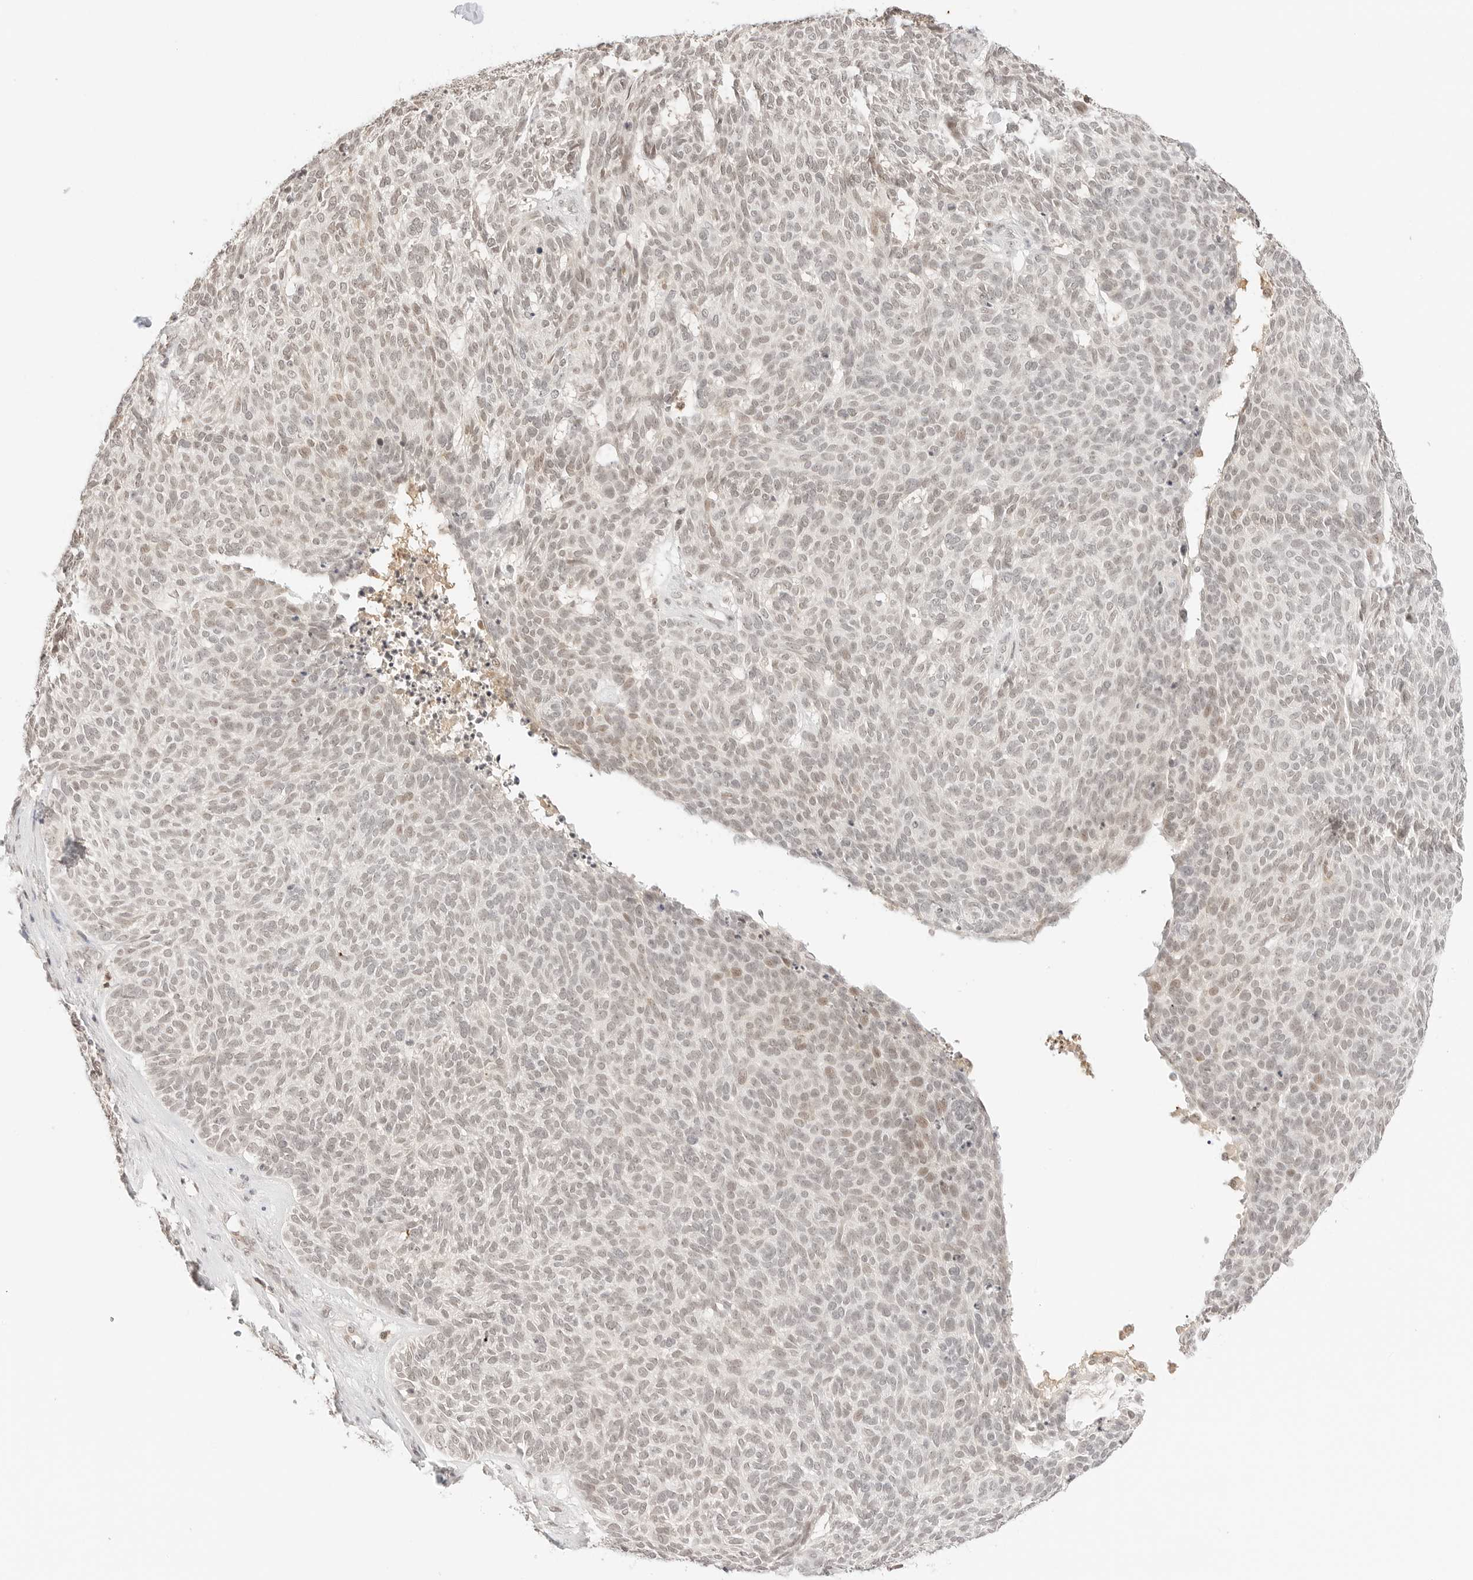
{"staining": {"intensity": "weak", "quantity": "25%-75%", "location": "nuclear"}, "tissue": "skin cancer", "cell_type": "Tumor cells", "image_type": "cancer", "snomed": [{"axis": "morphology", "description": "Squamous cell carcinoma, NOS"}, {"axis": "topography", "description": "Skin"}], "caption": "Skin cancer stained with a brown dye reveals weak nuclear positive positivity in approximately 25%-75% of tumor cells.", "gene": "RPS6KL1", "patient": {"sex": "female", "age": 90}}